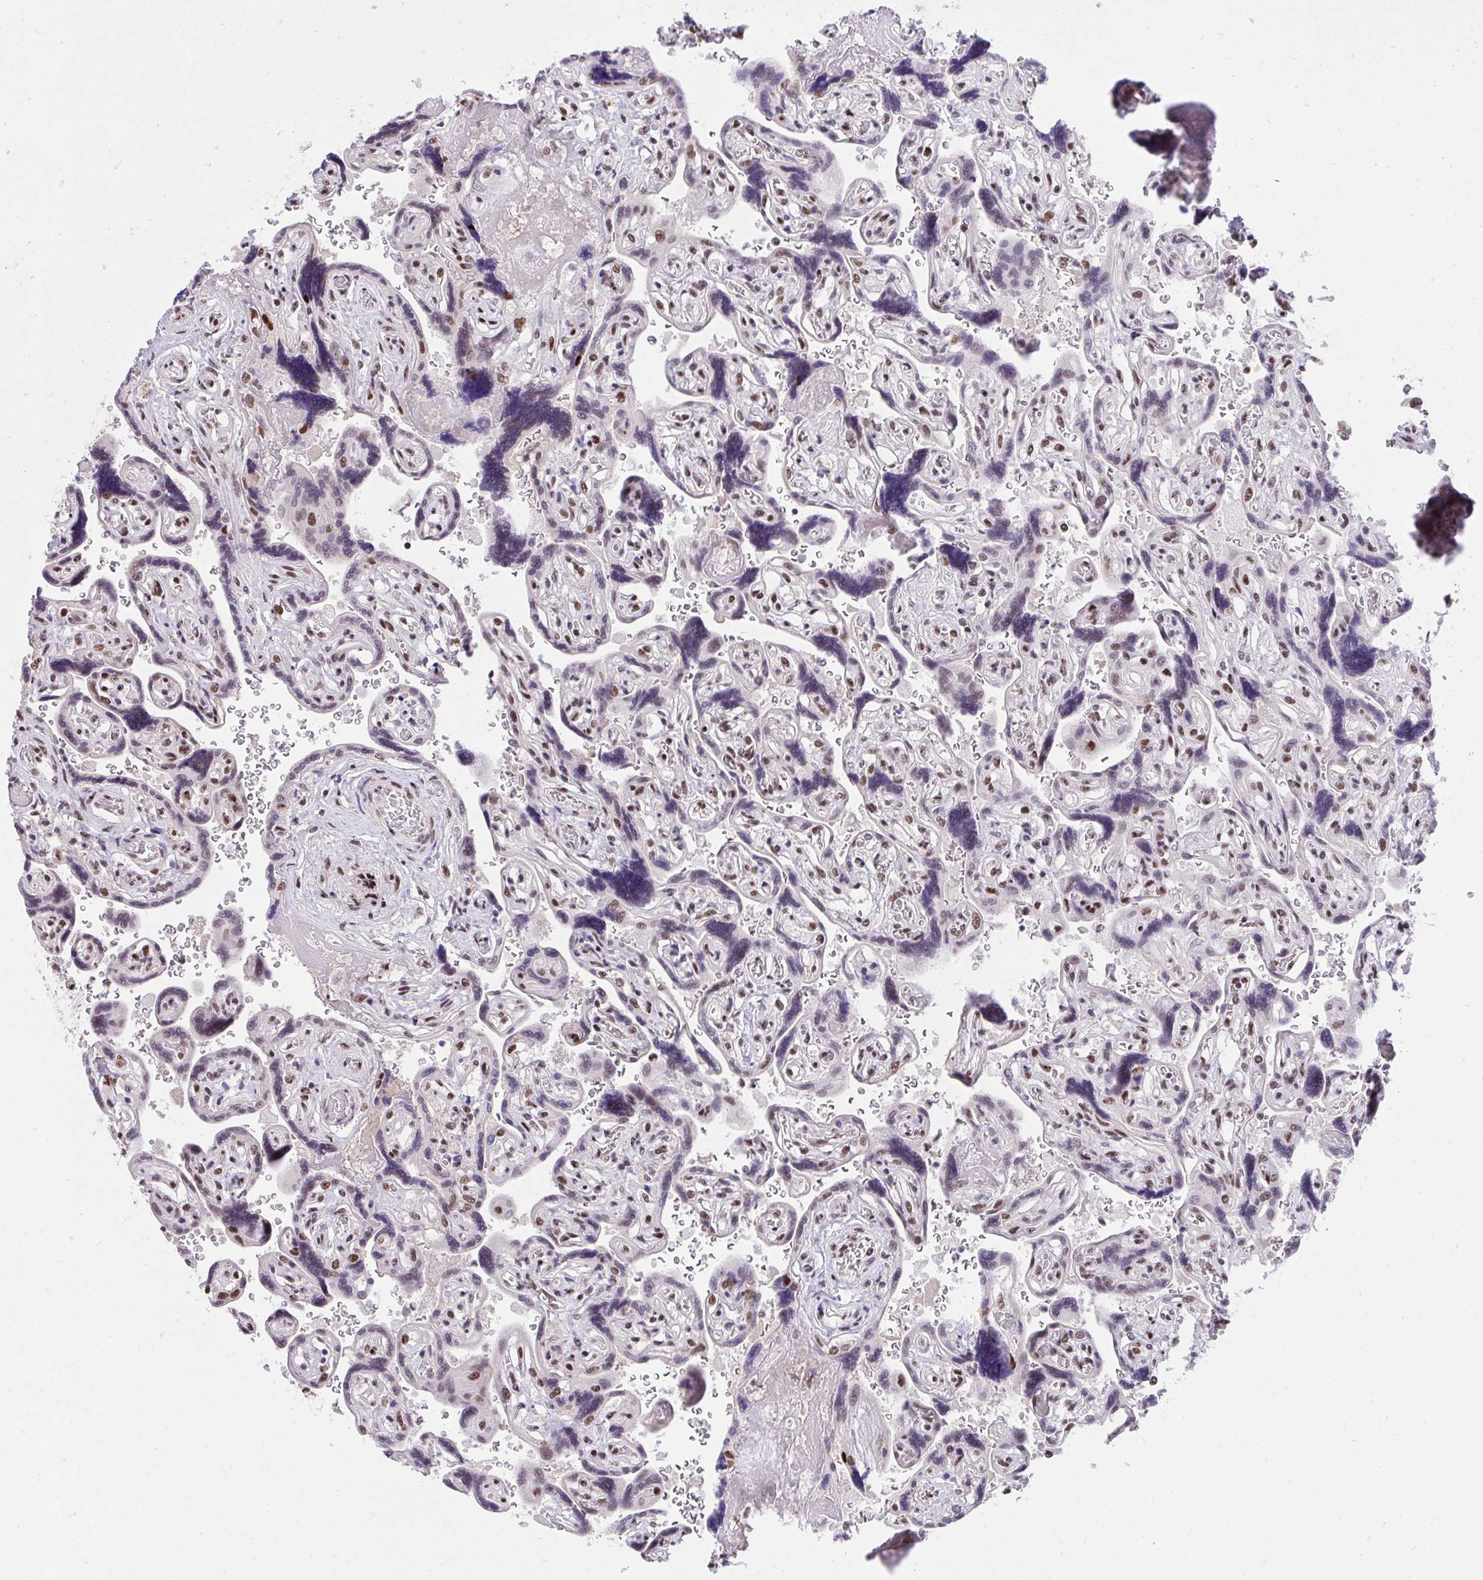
{"staining": {"intensity": "strong", "quantity": ">75%", "location": "nuclear"}, "tissue": "placenta", "cell_type": "Decidual cells", "image_type": "normal", "snomed": [{"axis": "morphology", "description": "Normal tissue, NOS"}, {"axis": "topography", "description": "Placenta"}], "caption": "IHC of unremarkable human placenta exhibits high levels of strong nuclear expression in approximately >75% of decidual cells.", "gene": "SYNE4", "patient": {"sex": "female", "age": 32}}